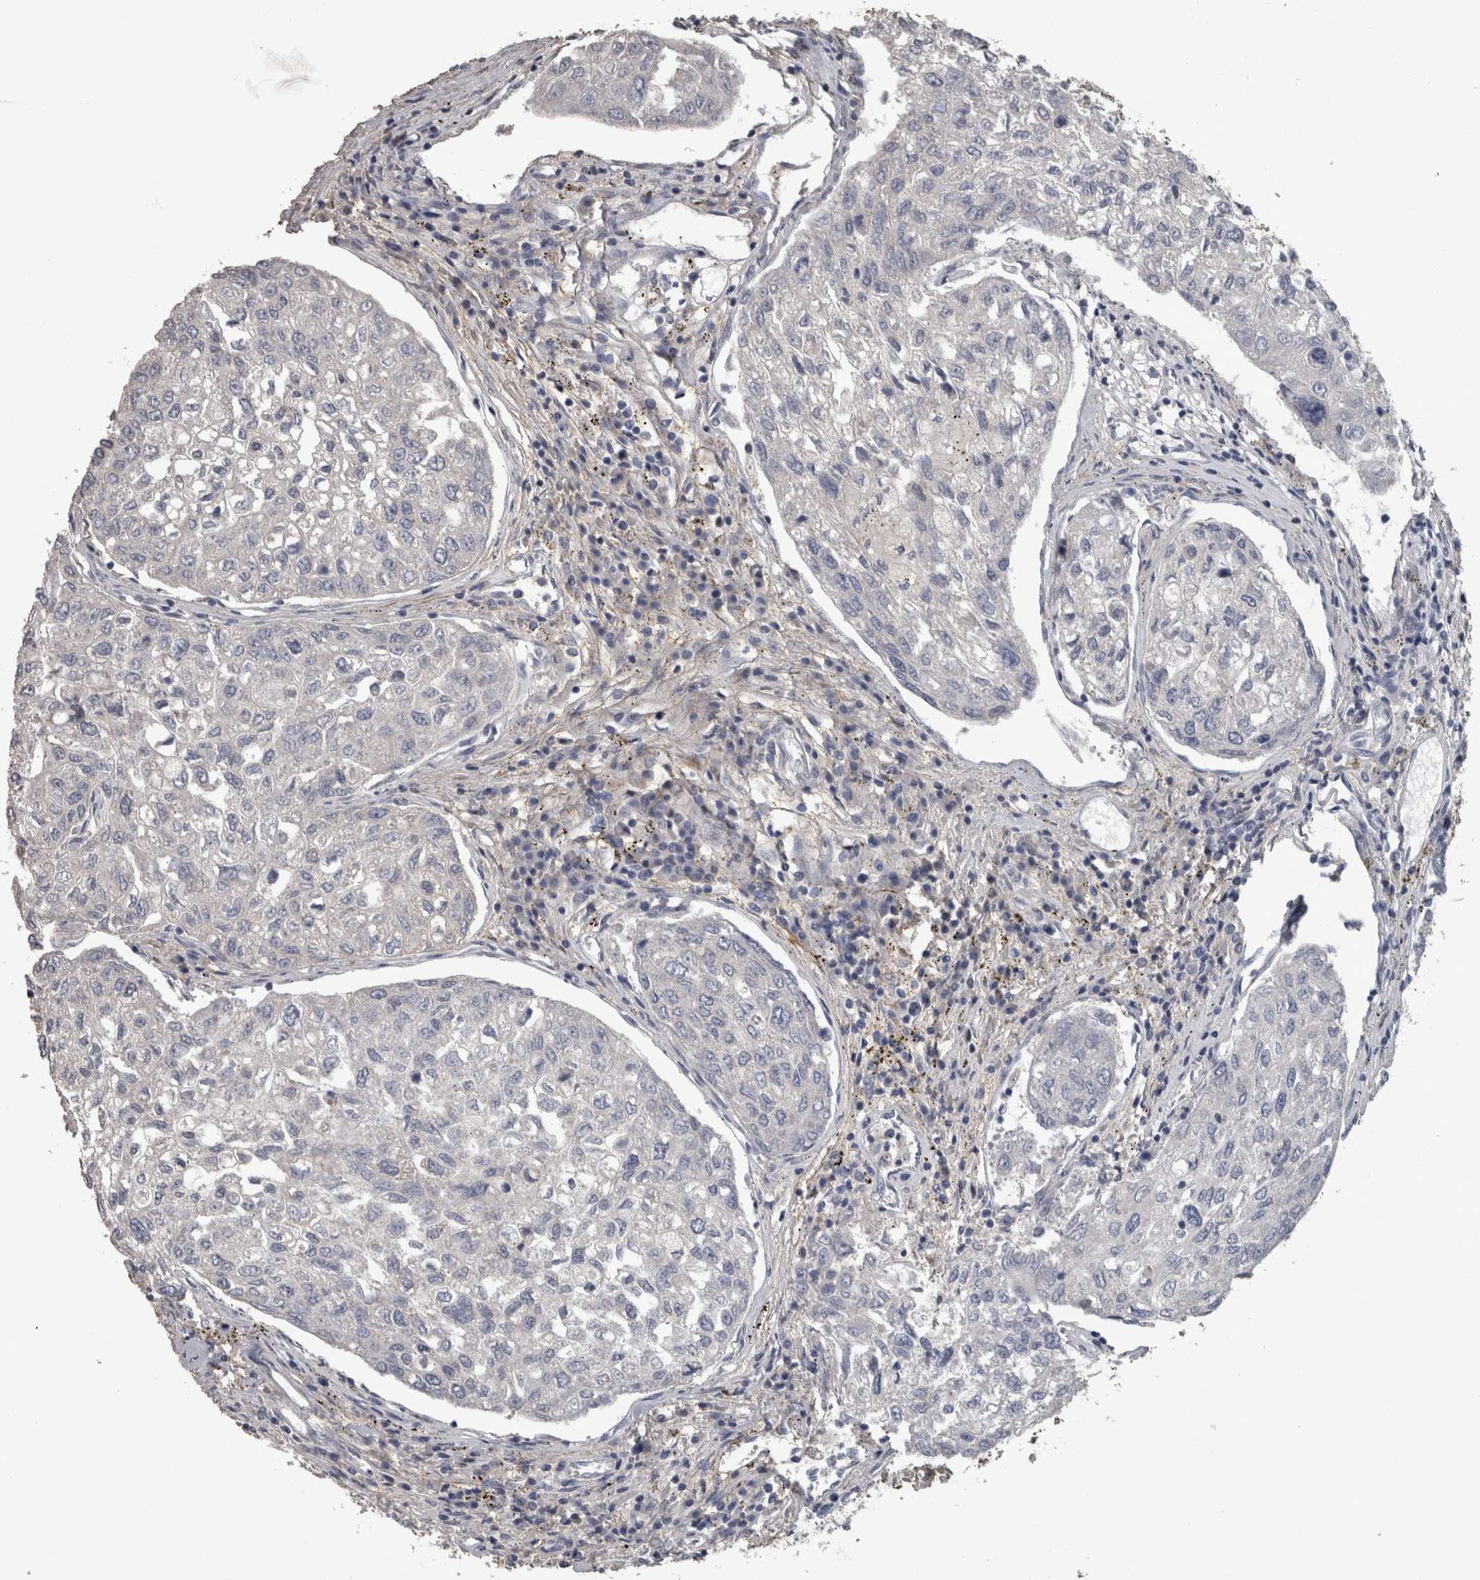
{"staining": {"intensity": "negative", "quantity": "none", "location": "none"}, "tissue": "urothelial cancer", "cell_type": "Tumor cells", "image_type": "cancer", "snomed": [{"axis": "morphology", "description": "Urothelial carcinoma, High grade"}, {"axis": "topography", "description": "Lymph node"}, {"axis": "topography", "description": "Urinary bladder"}], "caption": "Immunohistochemistry photomicrograph of neoplastic tissue: urothelial cancer stained with DAB (3,3'-diaminobenzidine) exhibits no significant protein expression in tumor cells. Nuclei are stained in blue.", "gene": "EFEMP2", "patient": {"sex": "male", "age": 51}}